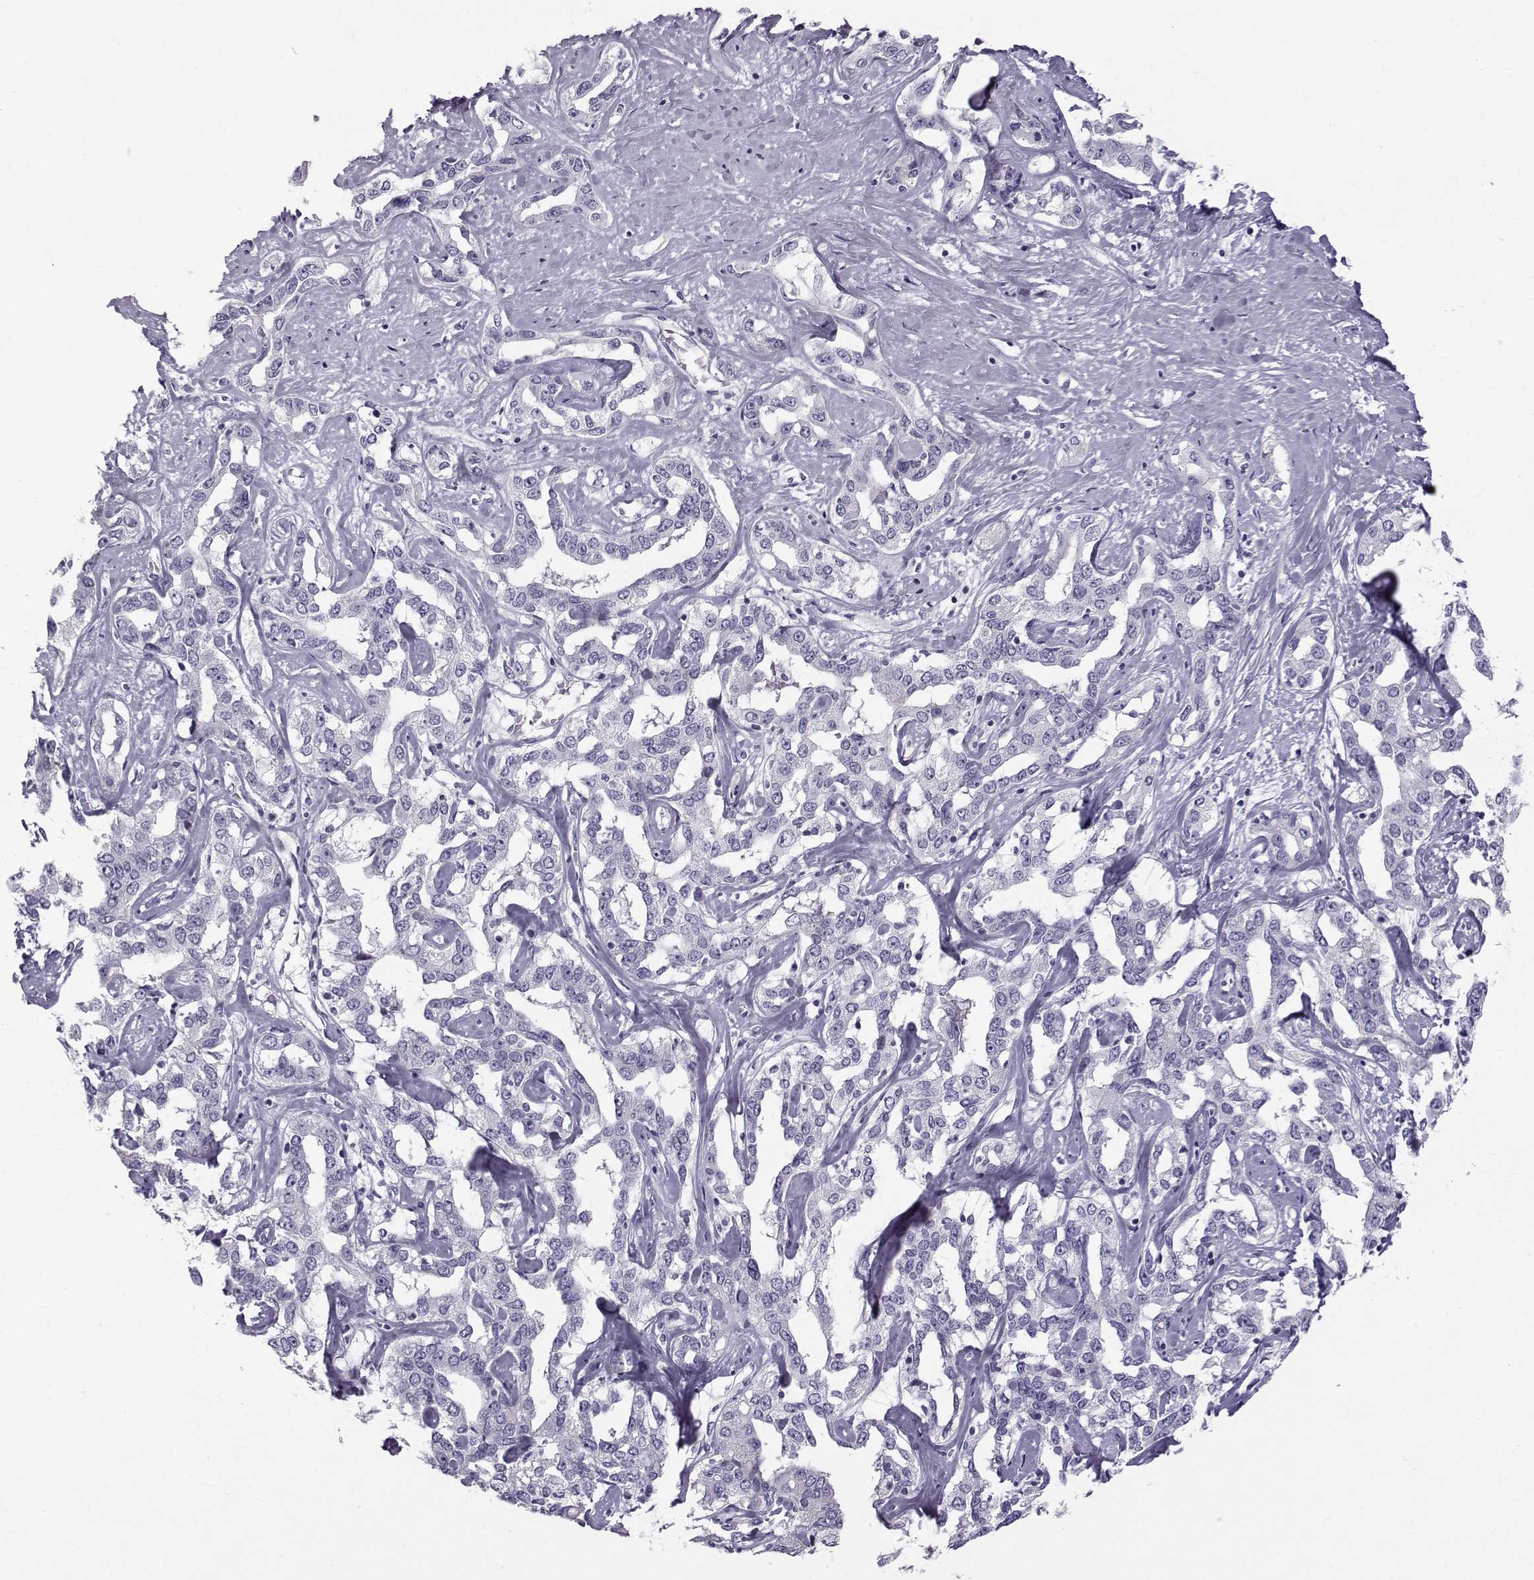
{"staining": {"intensity": "negative", "quantity": "none", "location": "none"}, "tissue": "liver cancer", "cell_type": "Tumor cells", "image_type": "cancer", "snomed": [{"axis": "morphology", "description": "Cholangiocarcinoma"}, {"axis": "topography", "description": "Liver"}], "caption": "High magnification brightfield microscopy of liver cancer stained with DAB (brown) and counterstained with hematoxylin (blue): tumor cells show no significant positivity.", "gene": "DMRT3", "patient": {"sex": "male", "age": 59}}